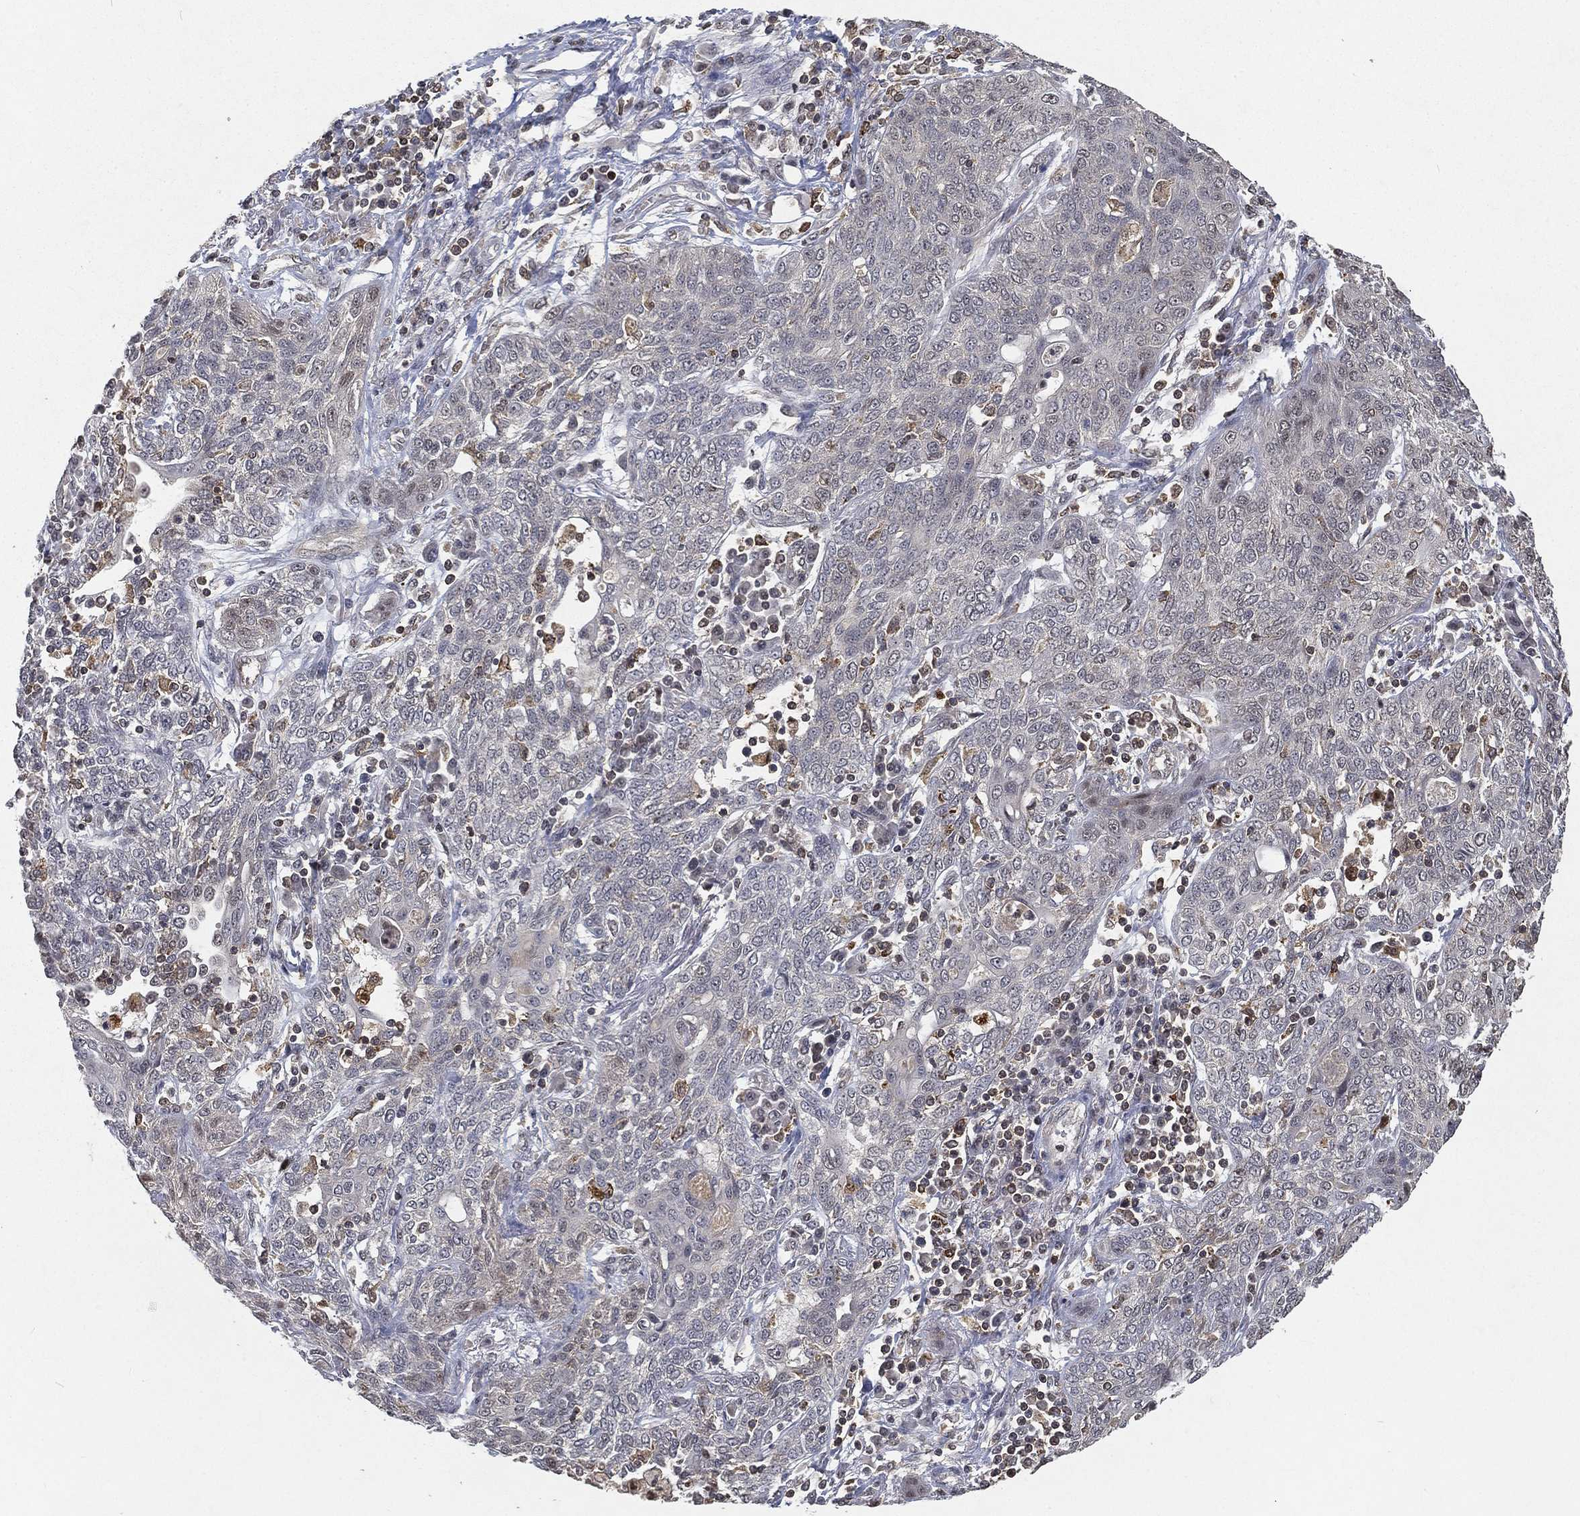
{"staining": {"intensity": "negative", "quantity": "none", "location": "none"}, "tissue": "lung cancer", "cell_type": "Tumor cells", "image_type": "cancer", "snomed": [{"axis": "morphology", "description": "Squamous cell carcinoma, NOS"}, {"axis": "topography", "description": "Lung"}], "caption": "Immunohistochemistry (IHC) photomicrograph of neoplastic tissue: squamous cell carcinoma (lung) stained with DAB (3,3'-diaminobenzidine) displays no significant protein positivity in tumor cells. The staining is performed using DAB (3,3'-diaminobenzidine) brown chromogen with nuclei counter-stained in using hematoxylin.", "gene": "WDR26", "patient": {"sex": "female", "age": 70}}